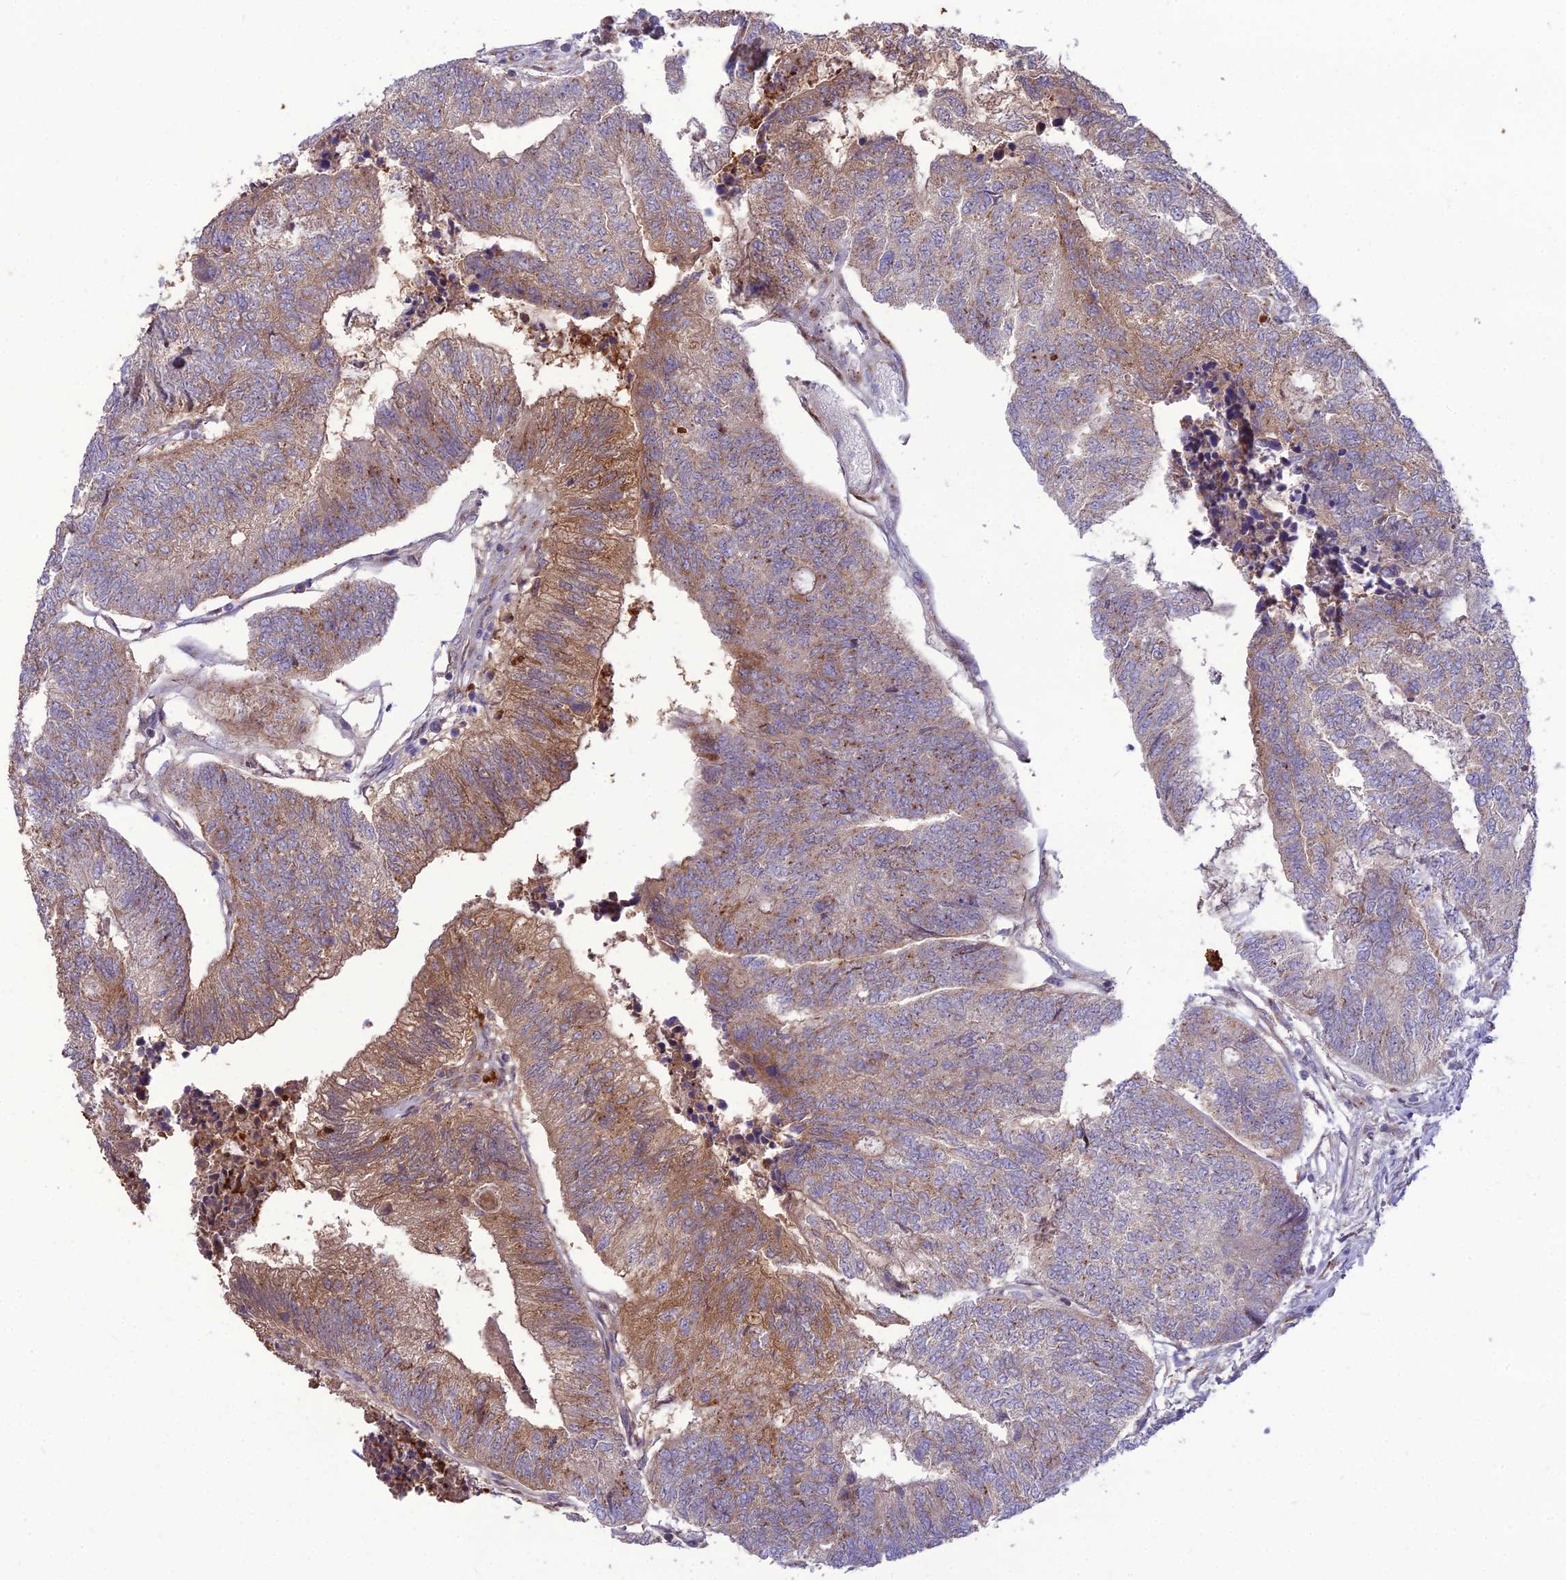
{"staining": {"intensity": "moderate", "quantity": "<25%", "location": "cytoplasmic/membranous"}, "tissue": "colorectal cancer", "cell_type": "Tumor cells", "image_type": "cancer", "snomed": [{"axis": "morphology", "description": "Adenocarcinoma, NOS"}, {"axis": "topography", "description": "Colon"}], "caption": "High-magnification brightfield microscopy of colorectal cancer (adenocarcinoma) stained with DAB (3,3'-diaminobenzidine) (brown) and counterstained with hematoxylin (blue). tumor cells exhibit moderate cytoplasmic/membranous expression is seen in approximately<25% of cells.", "gene": "SPRYD7", "patient": {"sex": "female", "age": 67}}